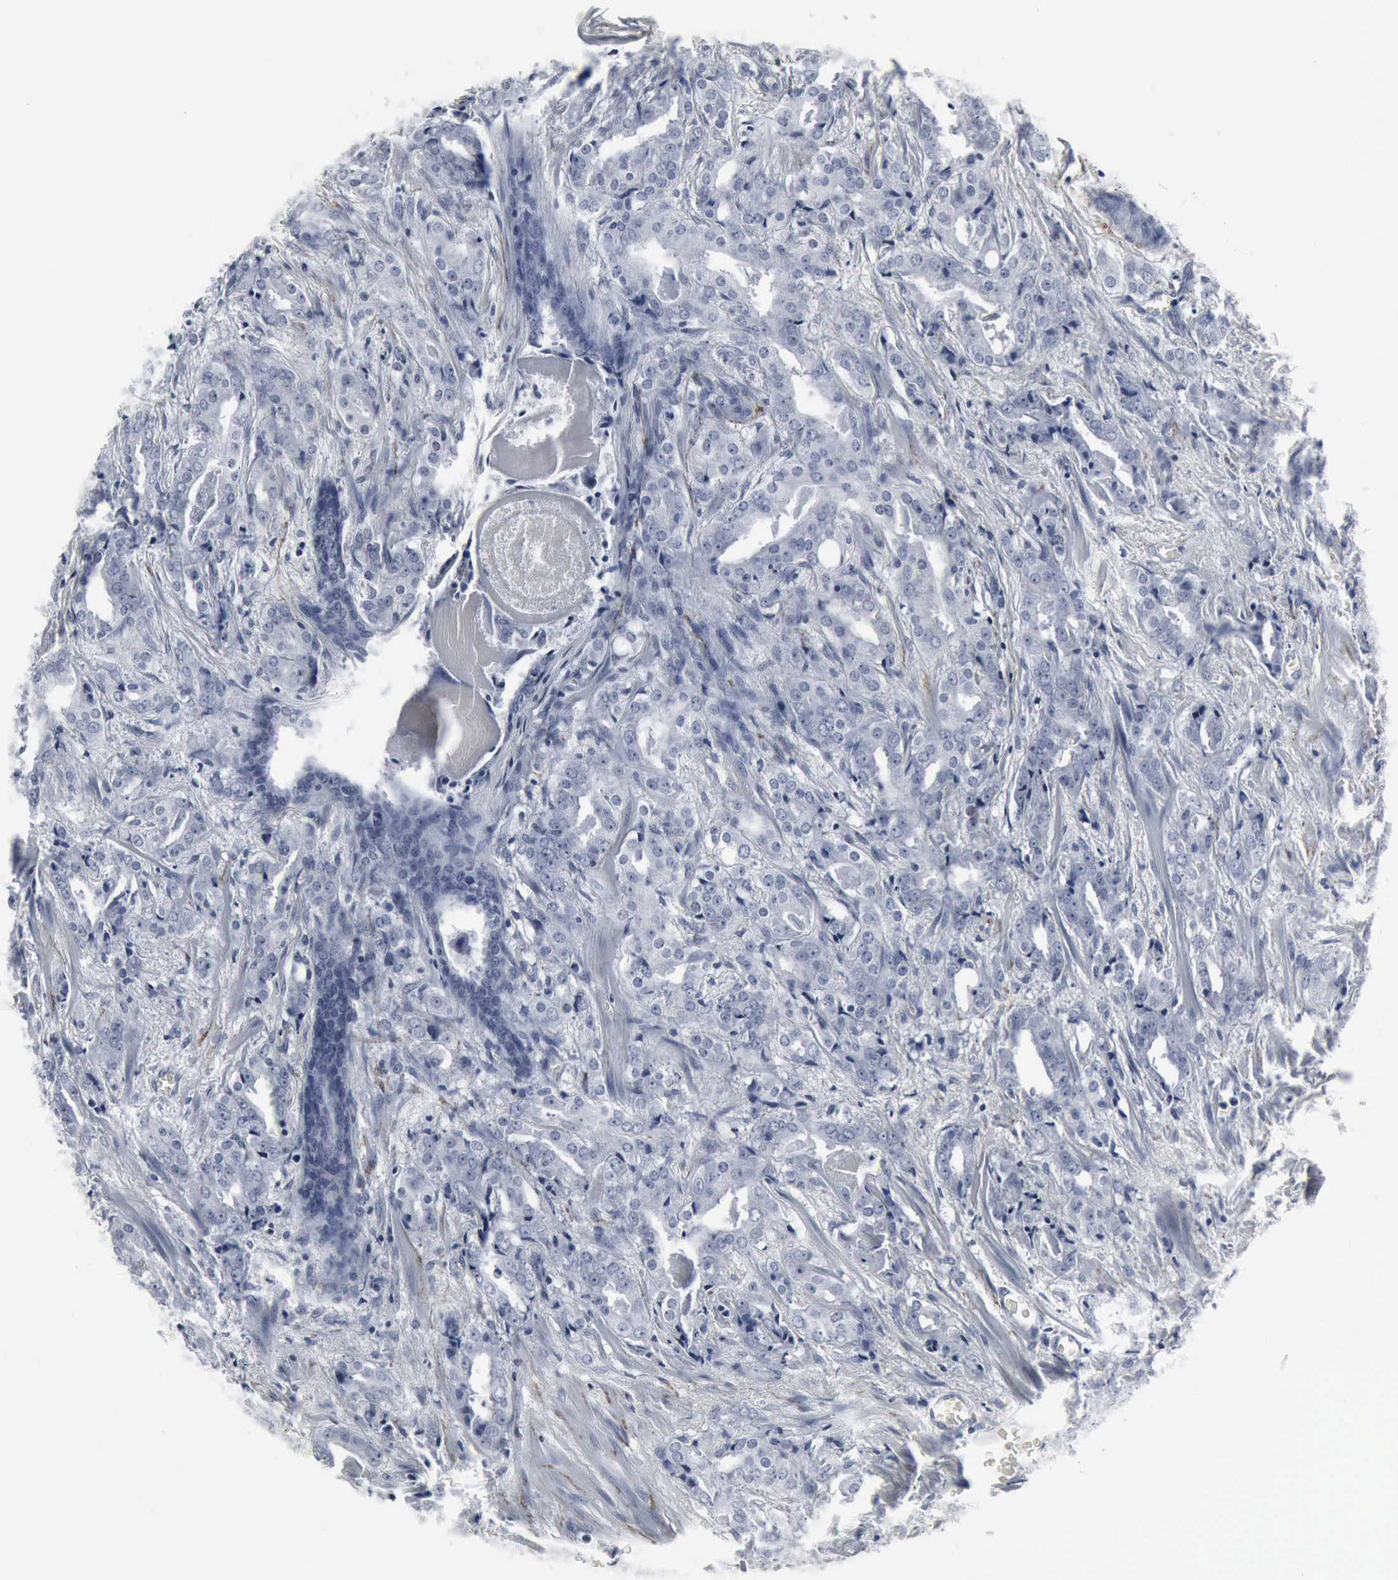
{"staining": {"intensity": "negative", "quantity": "none", "location": "none"}, "tissue": "prostate cancer", "cell_type": "Tumor cells", "image_type": "cancer", "snomed": [{"axis": "morphology", "description": "Adenocarcinoma, Medium grade"}, {"axis": "topography", "description": "Prostate"}], "caption": "Immunohistochemistry (IHC) image of neoplastic tissue: adenocarcinoma (medium-grade) (prostate) stained with DAB (3,3'-diaminobenzidine) demonstrates no significant protein positivity in tumor cells. (DAB immunohistochemistry visualized using brightfield microscopy, high magnification).", "gene": "SNAP25", "patient": {"sex": "male", "age": 64}}